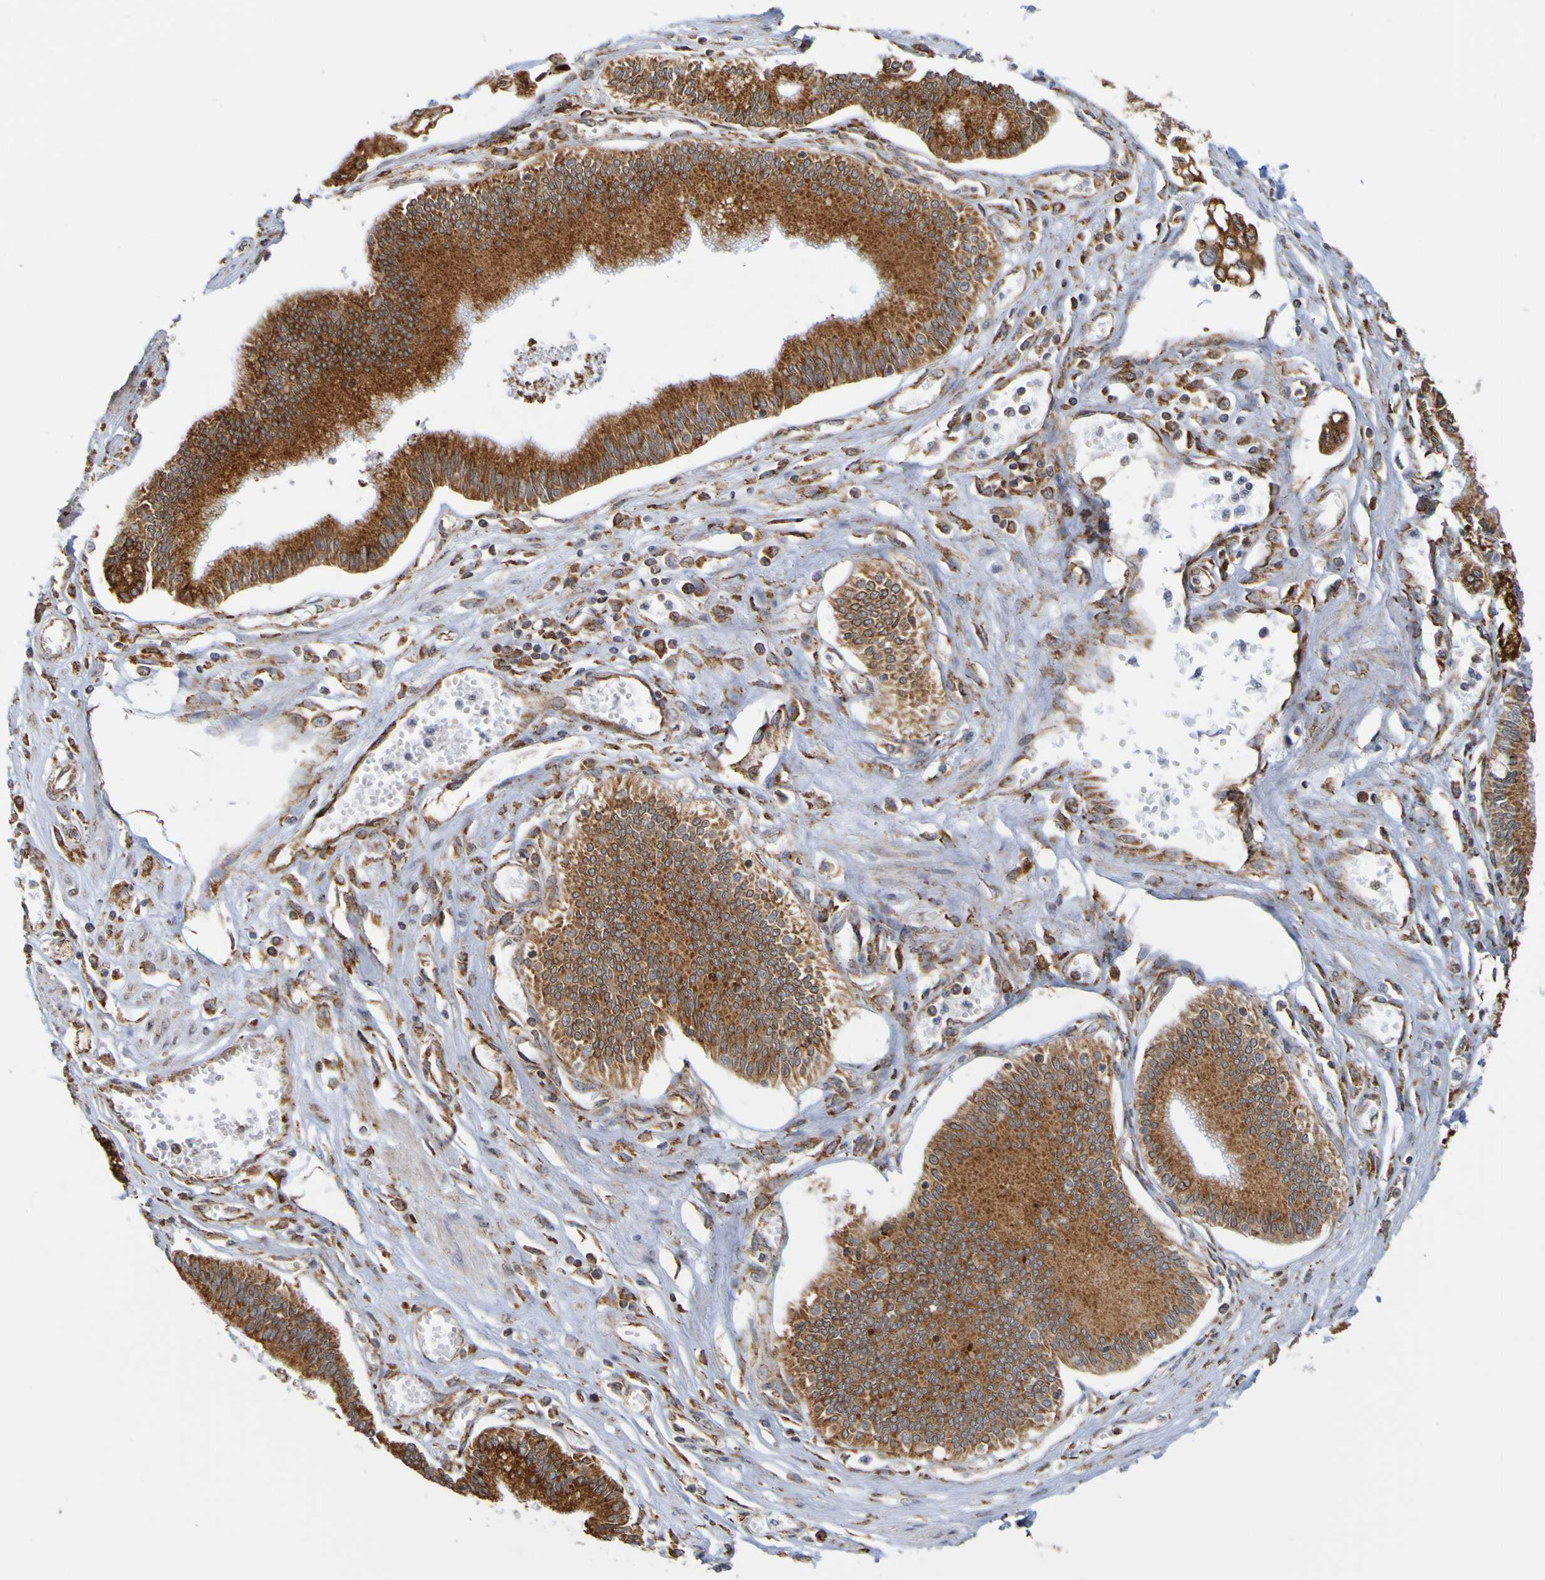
{"staining": {"intensity": "strong", "quantity": ">75%", "location": "cytoplasmic/membranous"}, "tissue": "pancreatic cancer", "cell_type": "Tumor cells", "image_type": "cancer", "snomed": [{"axis": "morphology", "description": "Adenocarcinoma, NOS"}, {"axis": "topography", "description": "Pancreas"}], "caption": "Strong cytoplasmic/membranous expression is appreciated in about >75% of tumor cells in pancreatic cancer (adenocarcinoma).", "gene": "PDIA3", "patient": {"sex": "male", "age": 56}}